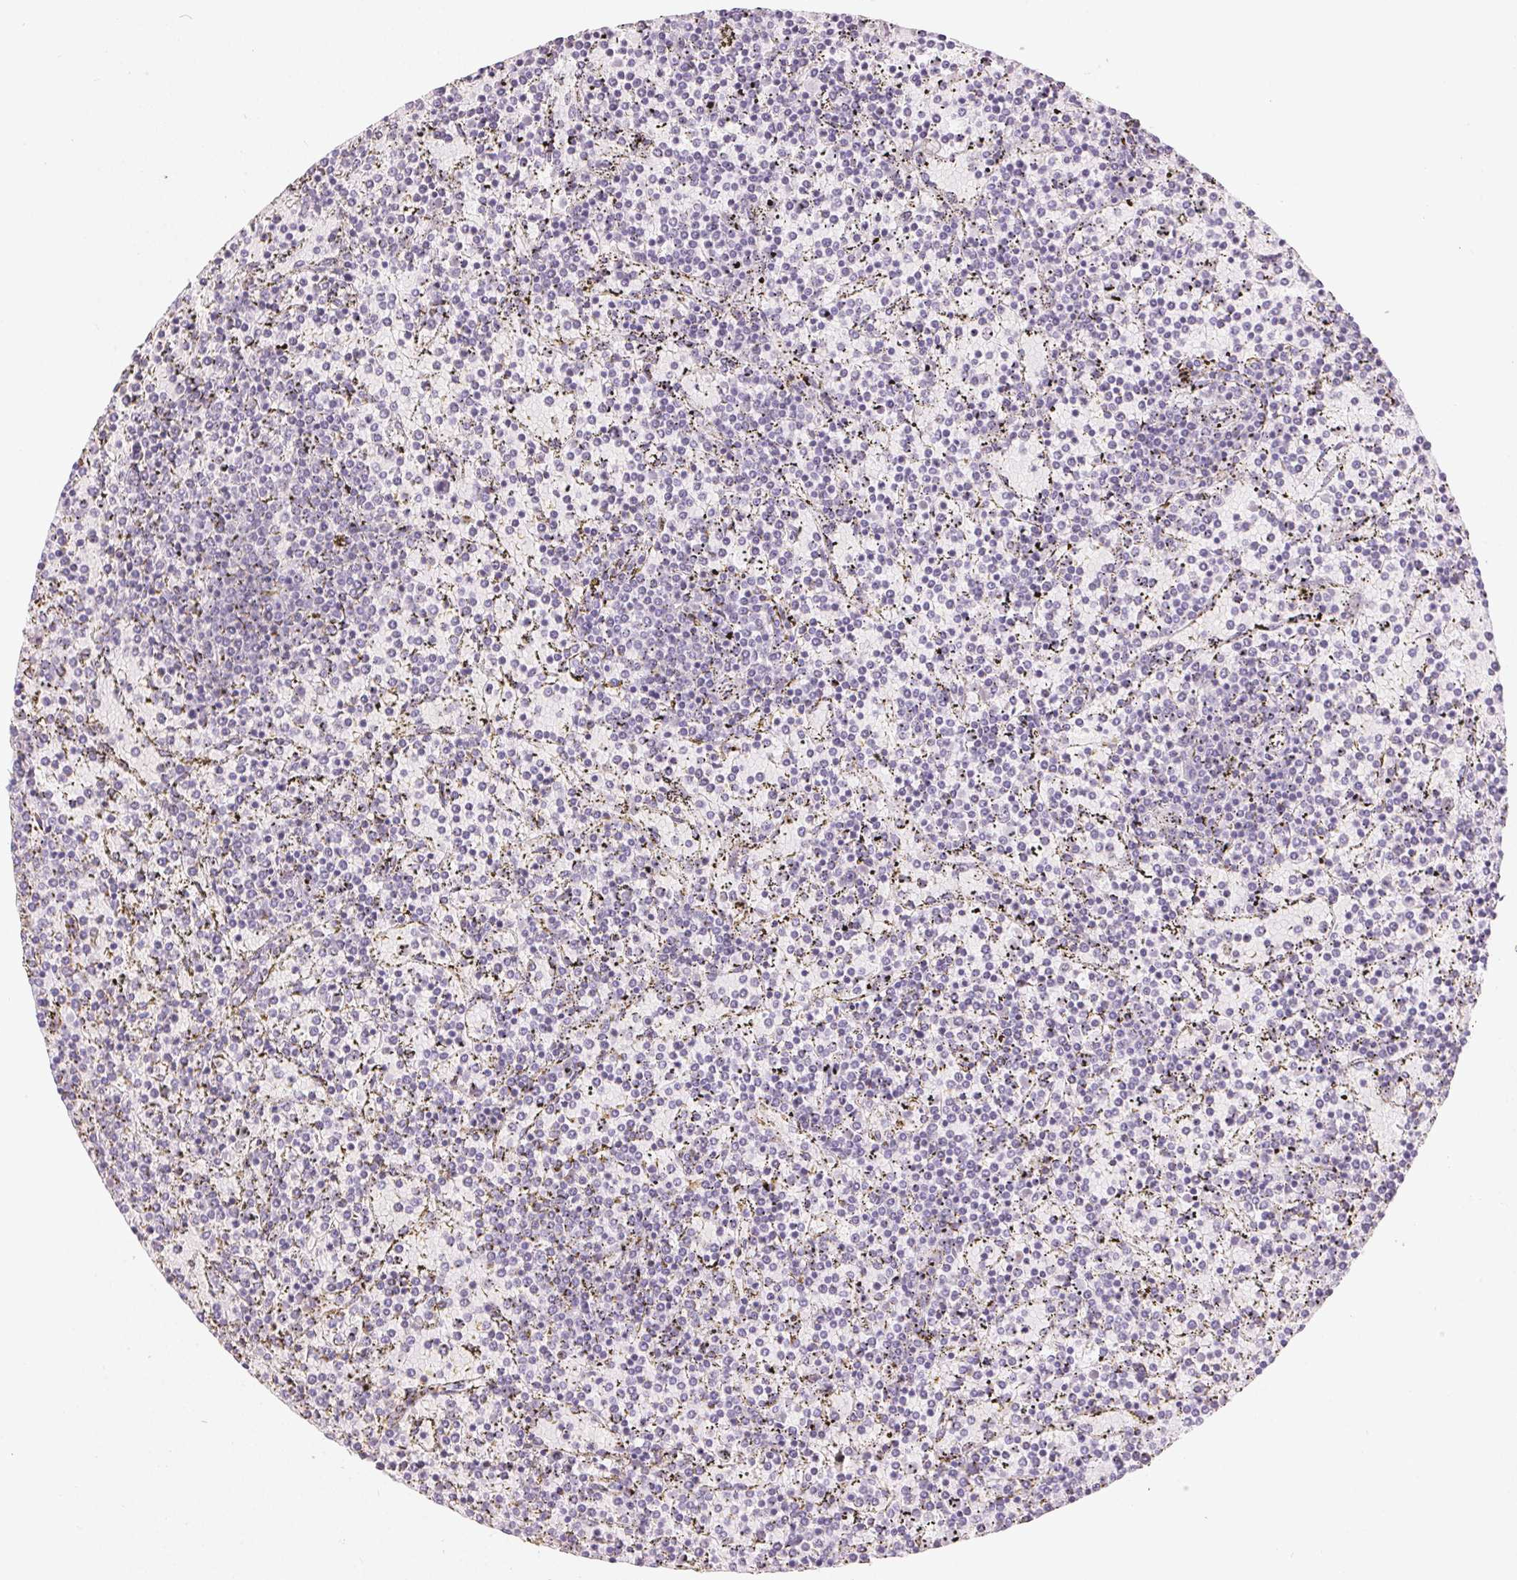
{"staining": {"intensity": "negative", "quantity": "none", "location": "none"}, "tissue": "lymphoma", "cell_type": "Tumor cells", "image_type": "cancer", "snomed": [{"axis": "morphology", "description": "Malignant lymphoma, non-Hodgkin's type, Low grade"}, {"axis": "topography", "description": "Spleen"}], "caption": "This is a micrograph of immunohistochemistry staining of low-grade malignant lymphoma, non-Hodgkin's type, which shows no expression in tumor cells.", "gene": "SFTPD", "patient": {"sex": "female", "age": 77}}